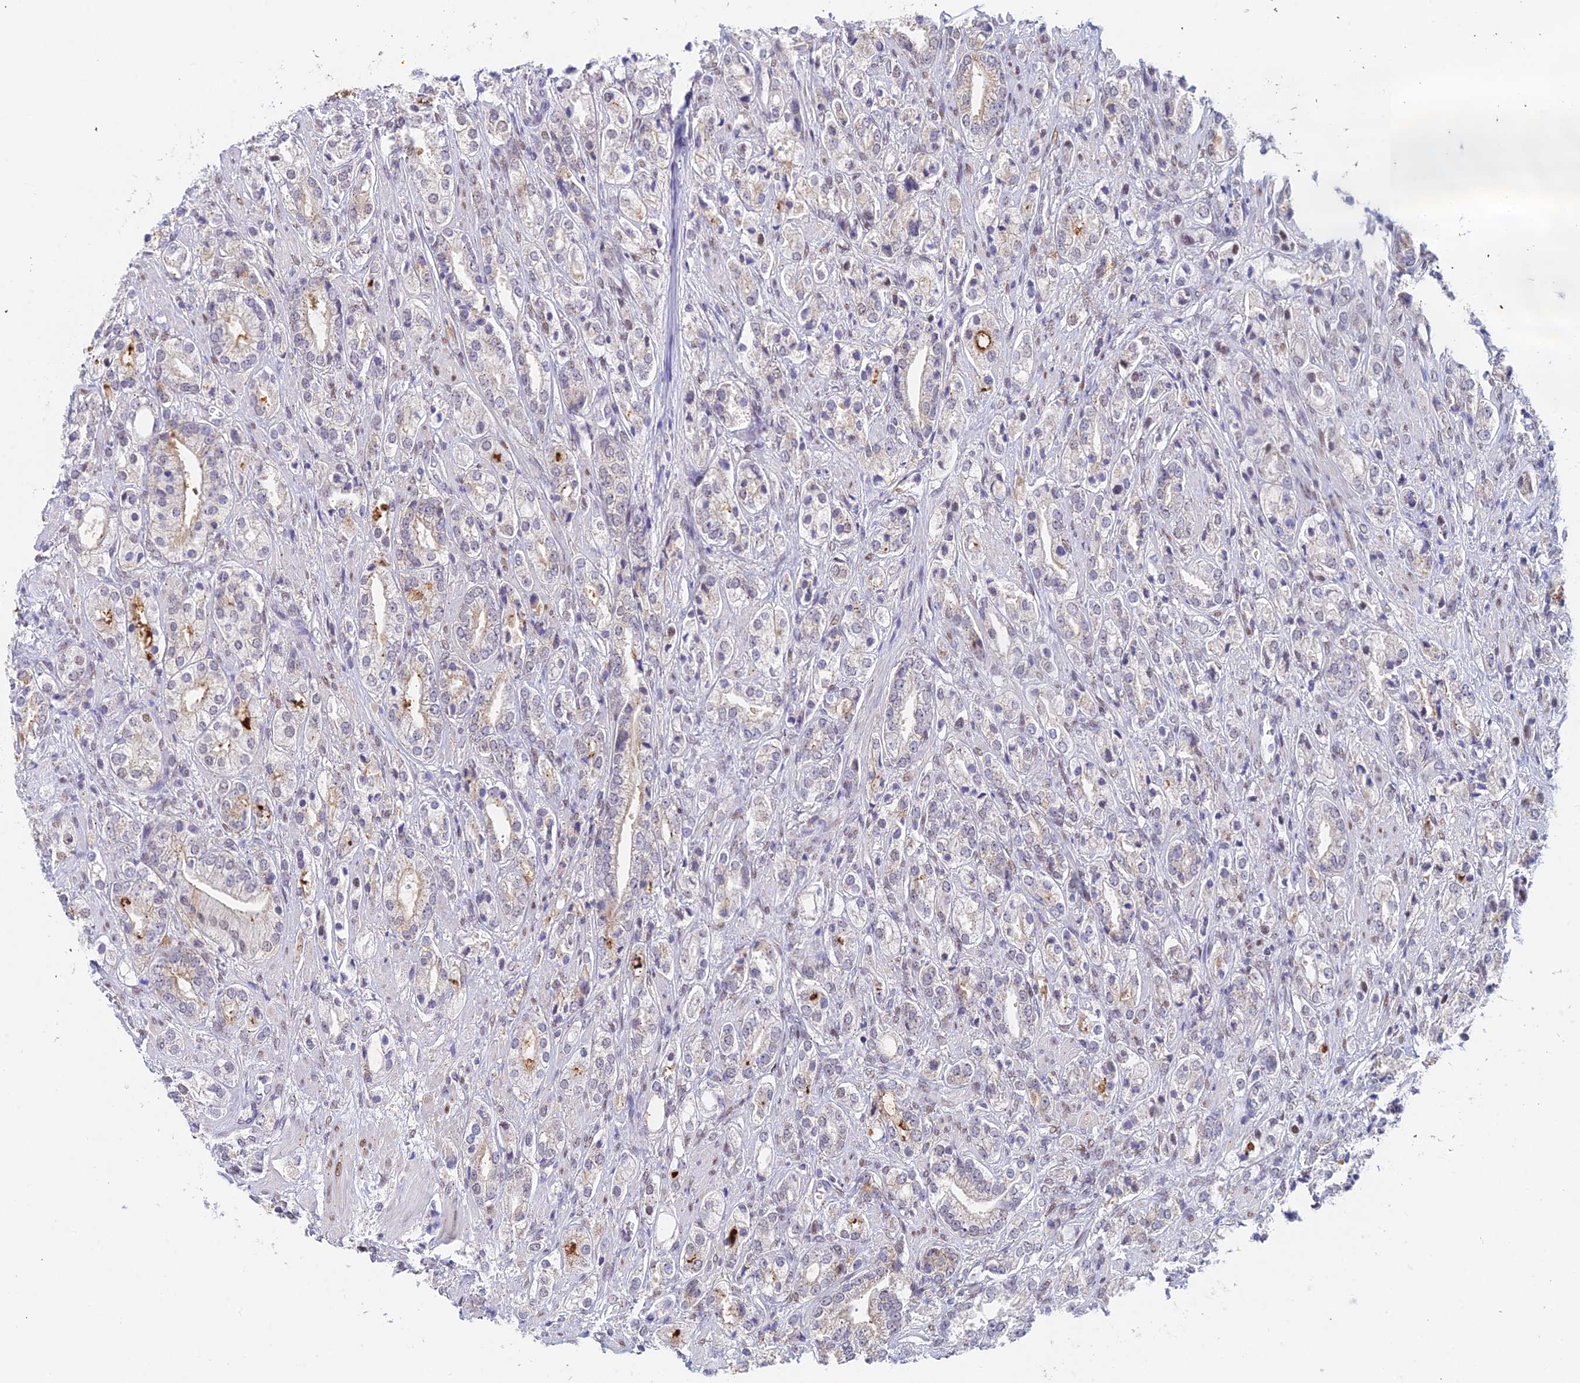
{"staining": {"intensity": "weak", "quantity": "<25%", "location": "nuclear"}, "tissue": "prostate cancer", "cell_type": "Tumor cells", "image_type": "cancer", "snomed": [{"axis": "morphology", "description": "Adenocarcinoma, High grade"}, {"axis": "topography", "description": "Prostate"}], "caption": "Tumor cells show no significant staining in prostate adenocarcinoma (high-grade).", "gene": "MRPL17", "patient": {"sex": "male", "age": 50}}